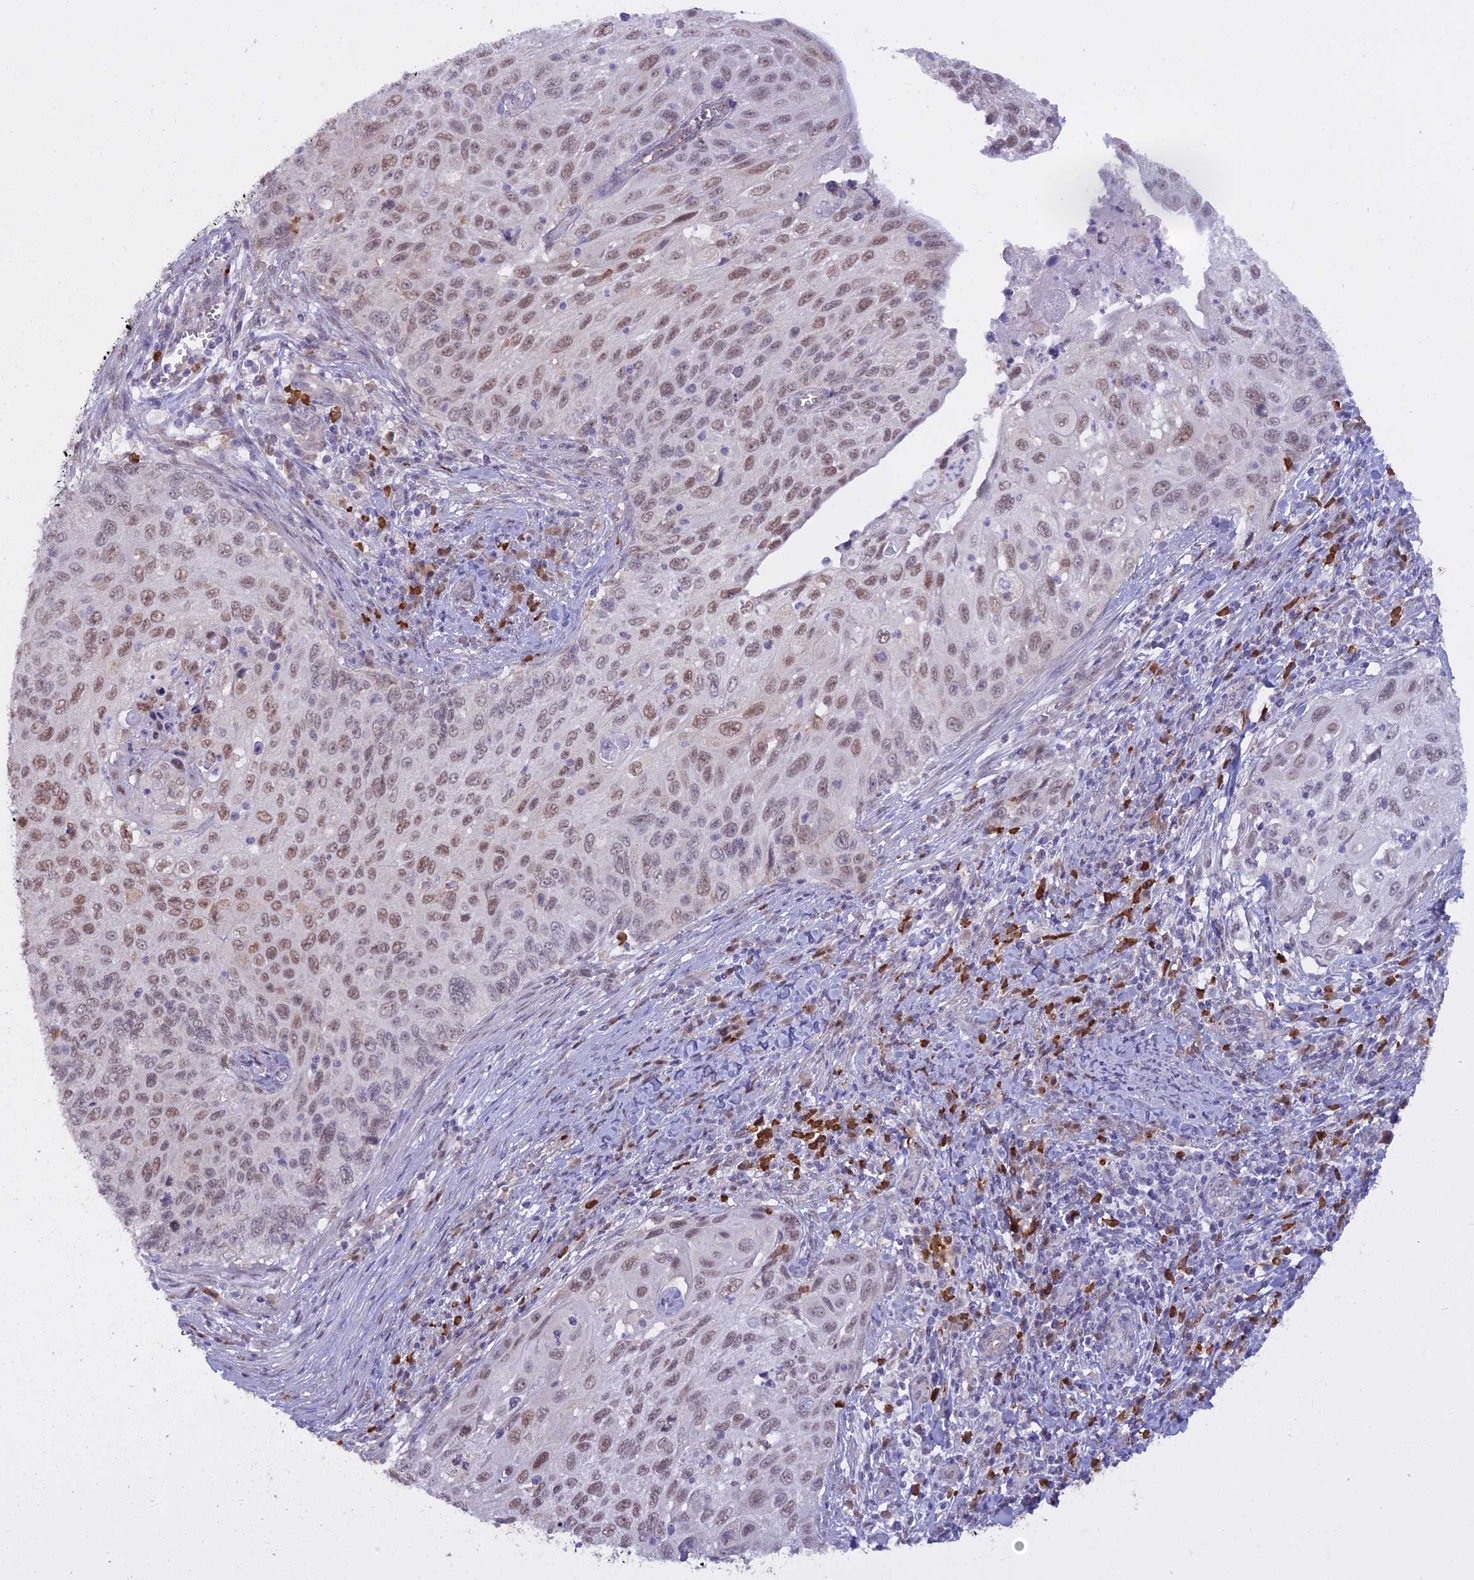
{"staining": {"intensity": "moderate", "quantity": ">75%", "location": "nuclear"}, "tissue": "cervical cancer", "cell_type": "Tumor cells", "image_type": "cancer", "snomed": [{"axis": "morphology", "description": "Squamous cell carcinoma, NOS"}, {"axis": "topography", "description": "Cervix"}], "caption": "Brown immunohistochemical staining in human squamous cell carcinoma (cervical) displays moderate nuclear expression in approximately >75% of tumor cells.", "gene": "BLNK", "patient": {"sex": "female", "age": 70}}